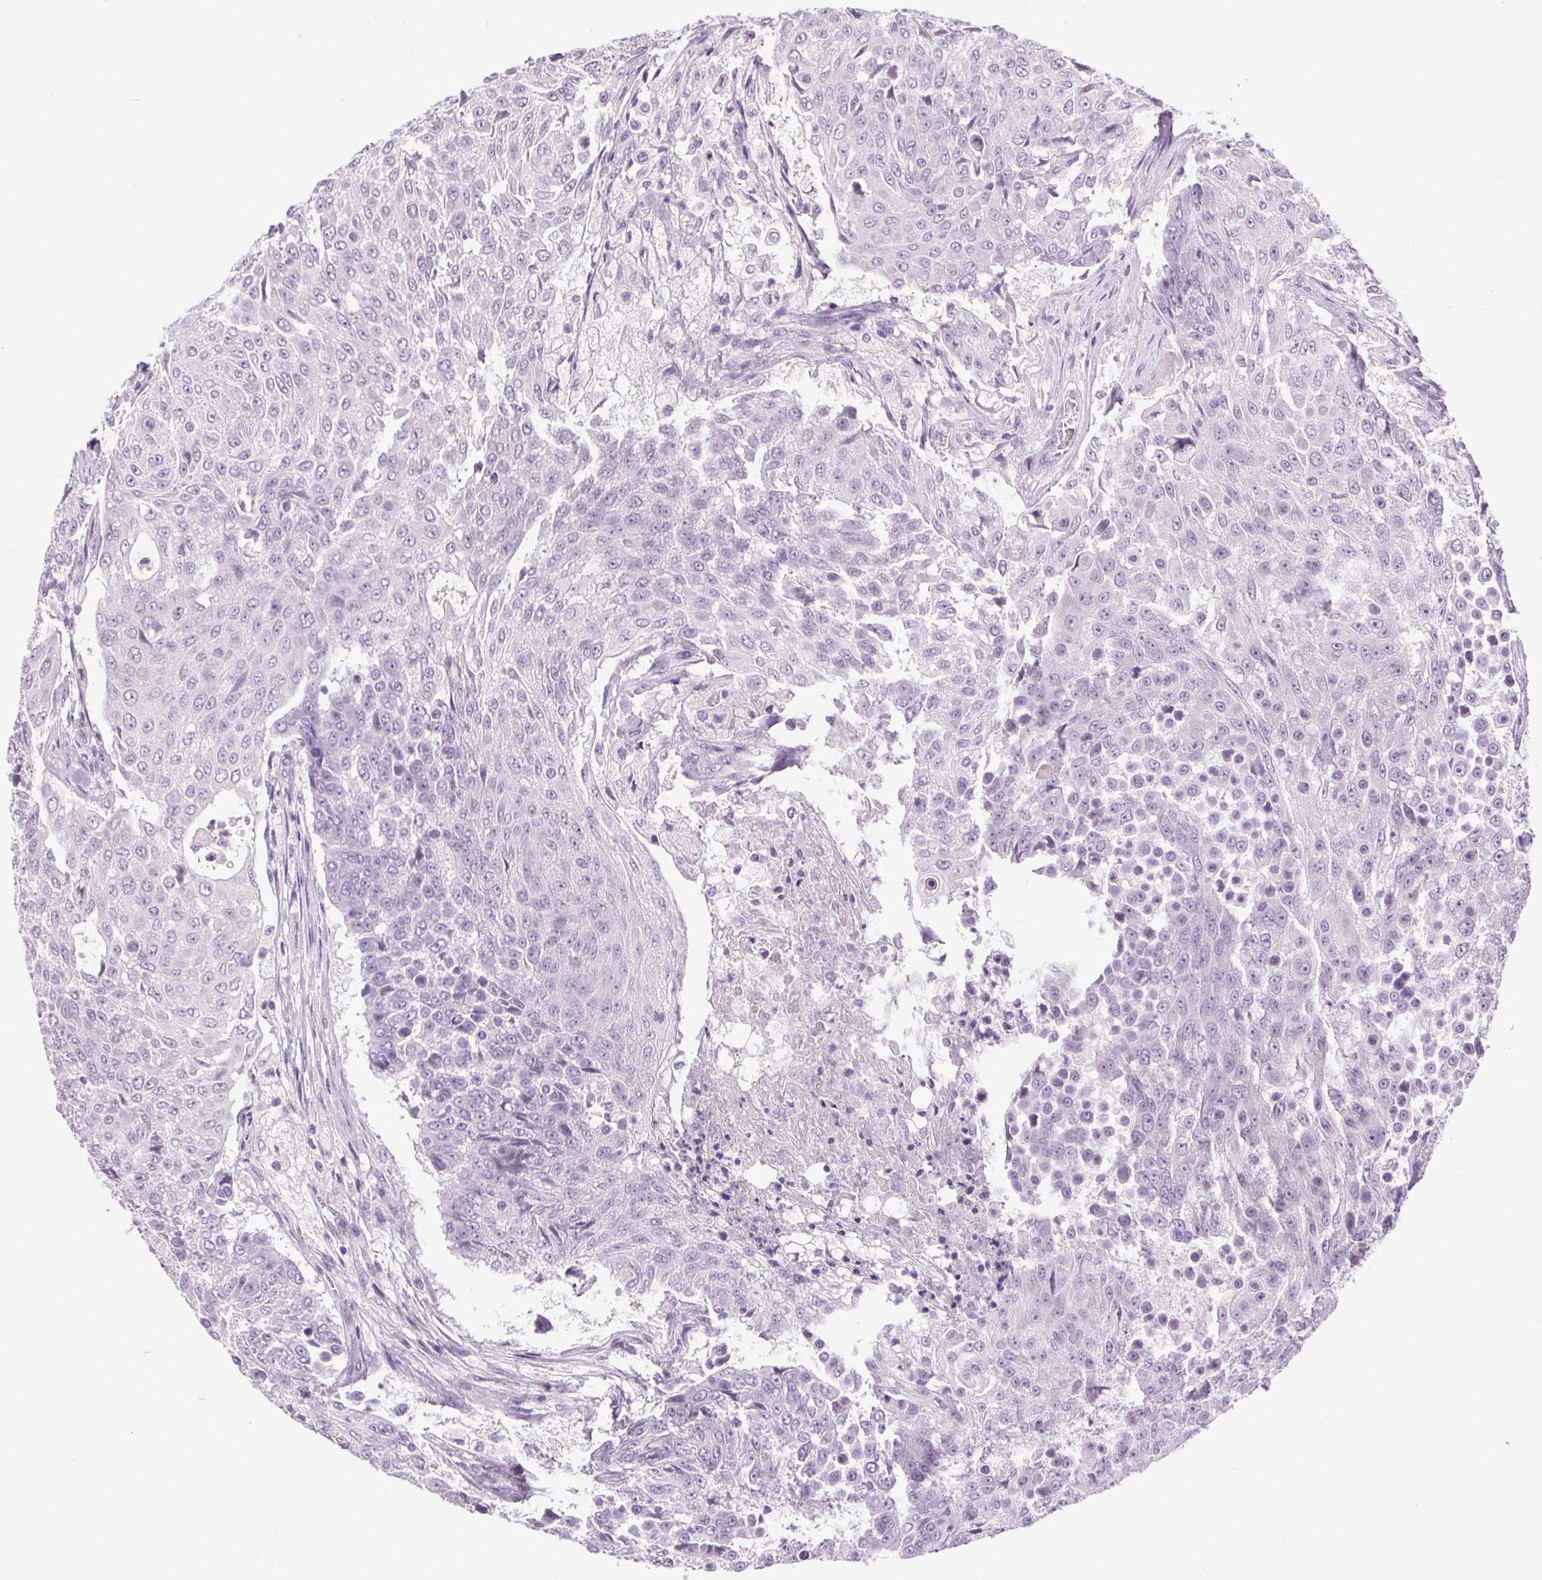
{"staining": {"intensity": "negative", "quantity": "none", "location": "none"}, "tissue": "urothelial cancer", "cell_type": "Tumor cells", "image_type": "cancer", "snomed": [{"axis": "morphology", "description": "Urothelial carcinoma, High grade"}, {"axis": "topography", "description": "Urinary bladder"}], "caption": "Immunohistochemistry (IHC) of urothelial cancer exhibits no positivity in tumor cells.", "gene": "SYT11", "patient": {"sex": "female", "age": 63}}